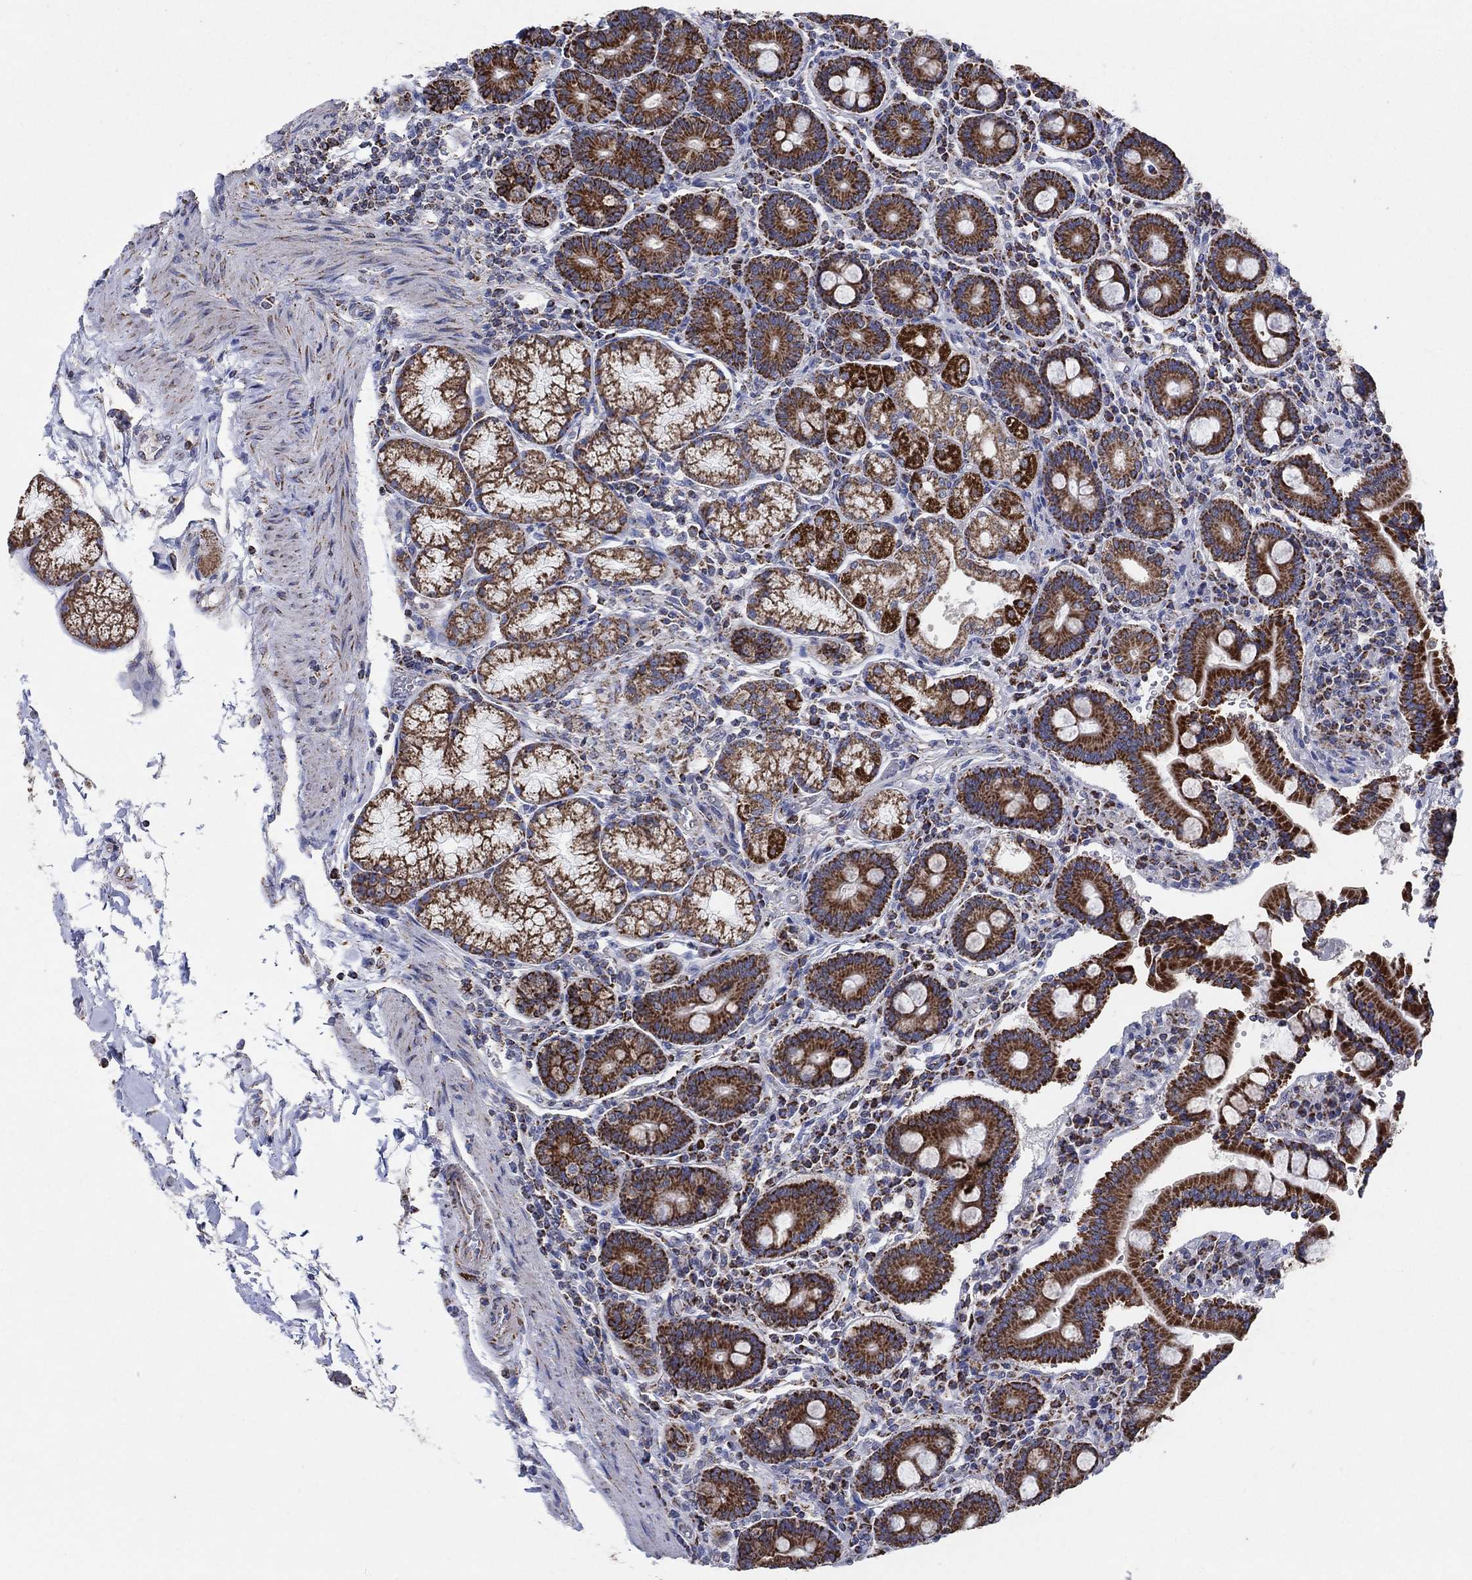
{"staining": {"intensity": "strong", "quantity": ">75%", "location": "cytoplasmic/membranous"}, "tissue": "duodenum", "cell_type": "Glandular cells", "image_type": "normal", "snomed": [{"axis": "morphology", "description": "Normal tissue, NOS"}, {"axis": "topography", "description": "Duodenum"}], "caption": "Protein staining of benign duodenum exhibits strong cytoplasmic/membranous staining in approximately >75% of glandular cells.", "gene": "C9orf85", "patient": {"sex": "female", "age": 62}}